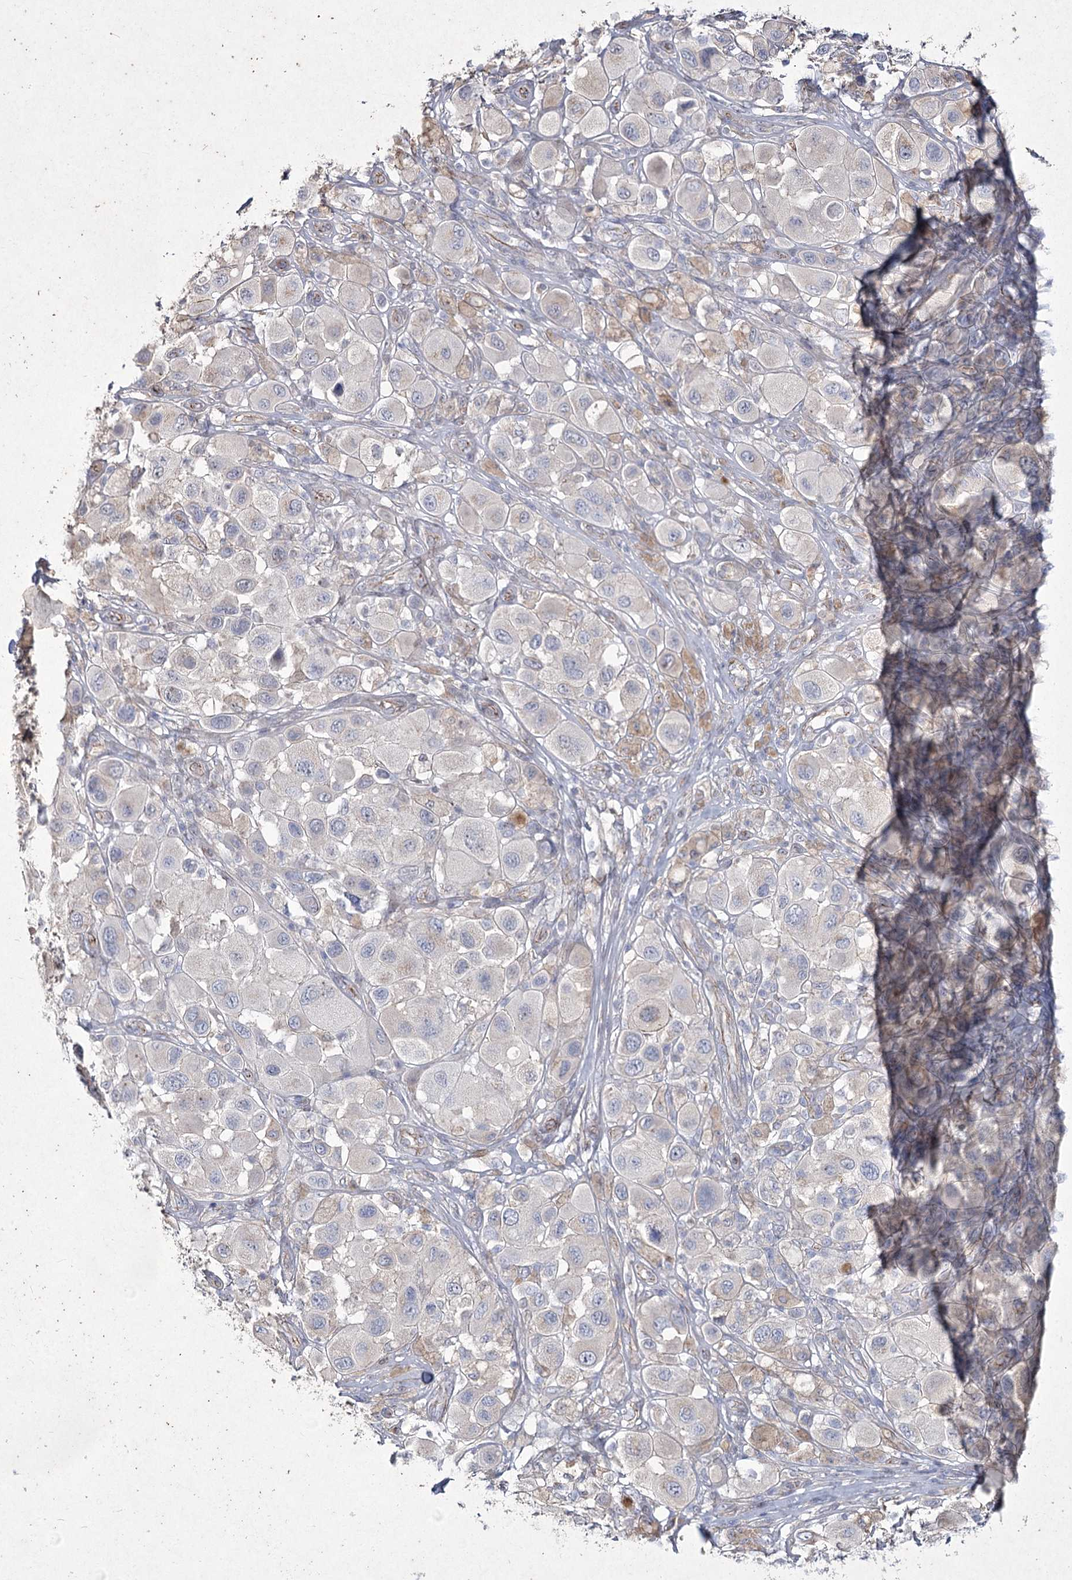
{"staining": {"intensity": "negative", "quantity": "none", "location": "none"}, "tissue": "melanoma", "cell_type": "Tumor cells", "image_type": "cancer", "snomed": [{"axis": "morphology", "description": "Malignant melanoma, Metastatic site"}, {"axis": "topography", "description": "Skin"}], "caption": "A high-resolution photomicrograph shows immunohistochemistry (IHC) staining of melanoma, which exhibits no significant positivity in tumor cells. (DAB IHC with hematoxylin counter stain).", "gene": "LDLRAD3", "patient": {"sex": "male", "age": 41}}